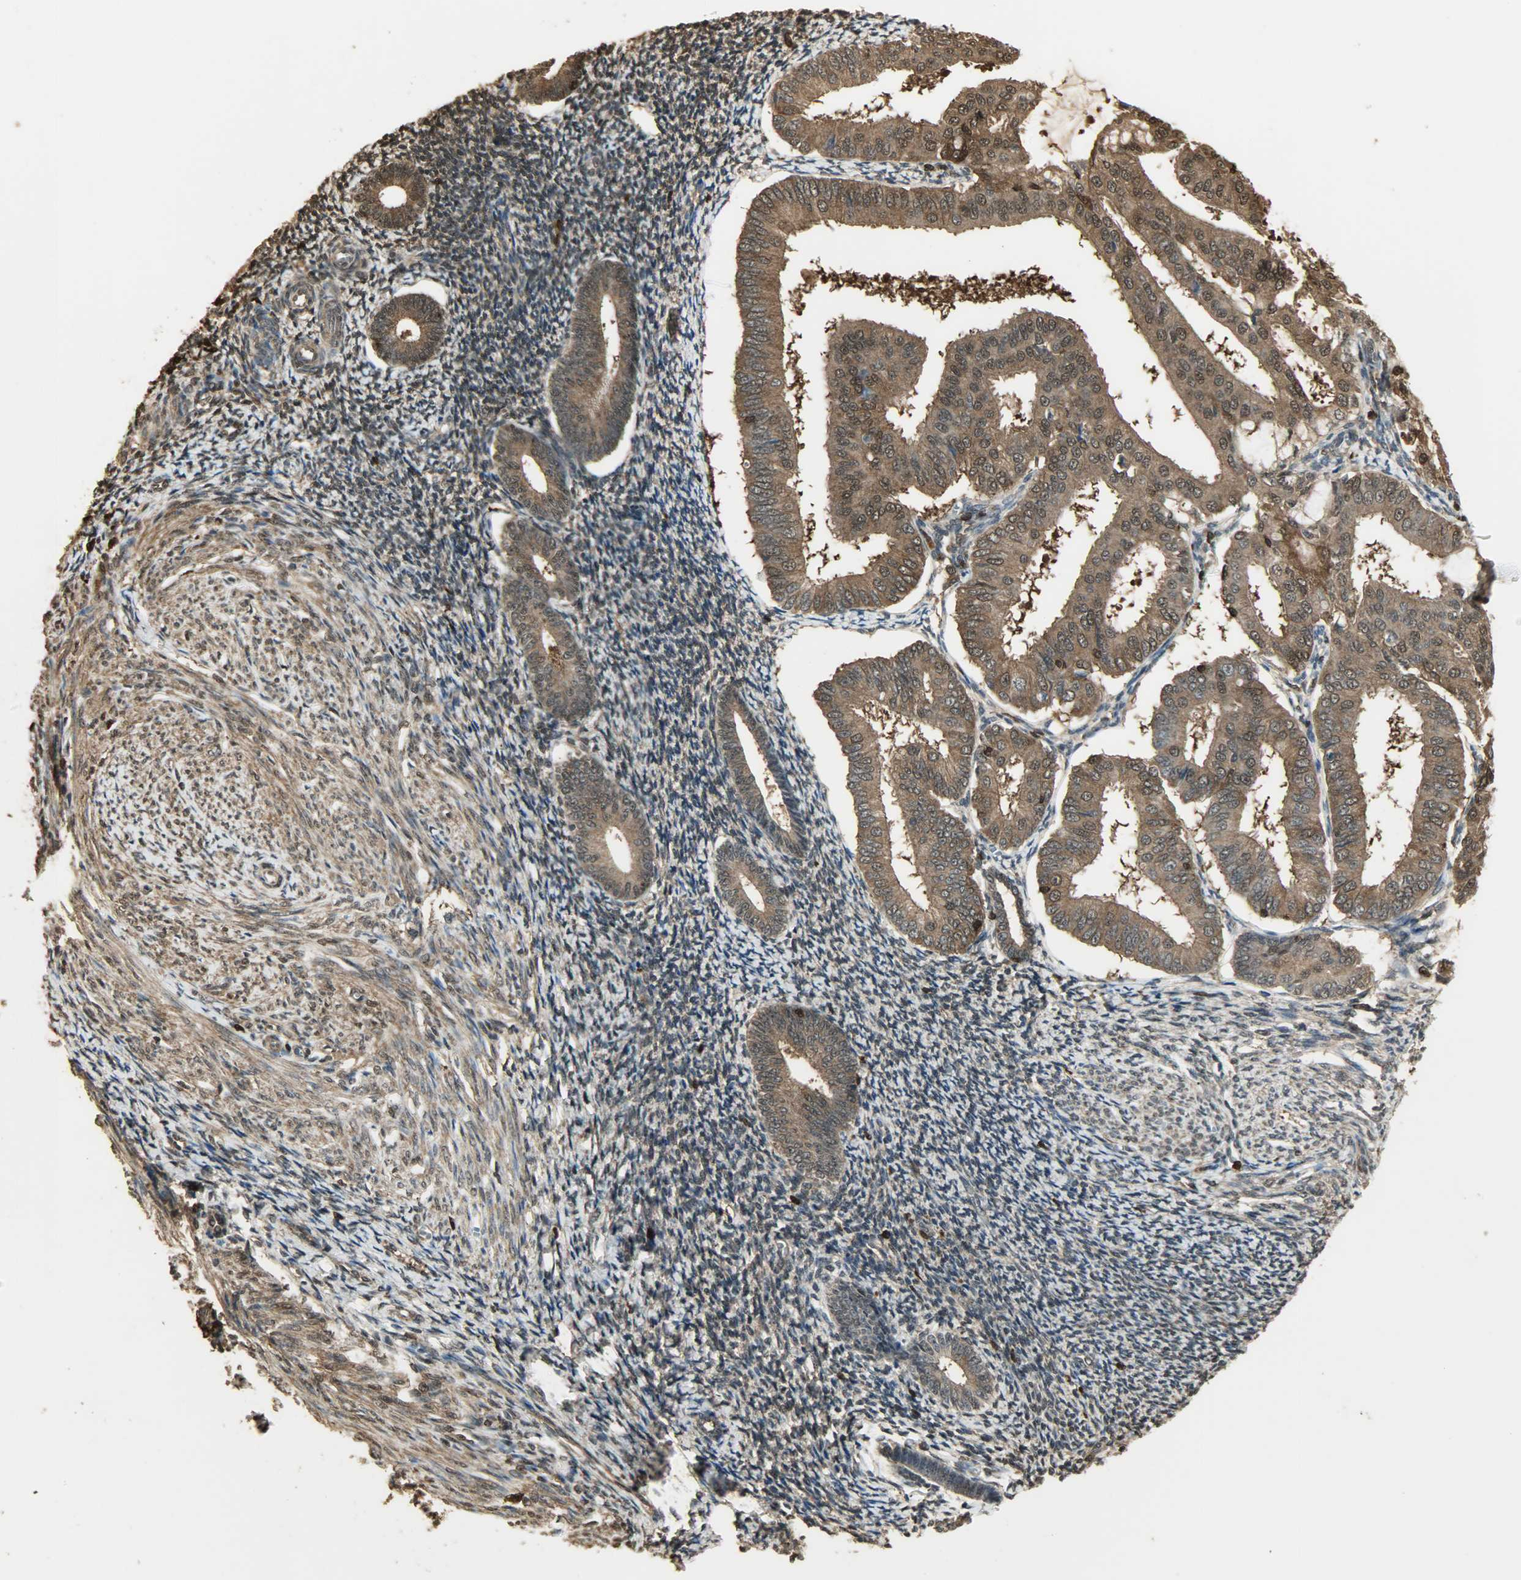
{"staining": {"intensity": "moderate", "quantity": ">75%", "location": "cytoplasmic/membranous,nuclear"}, "tissue": "endometrium", "cell_type": "Cells in endometrial stroma", "image_type": "normal", "snomed": [{"axis": "morphology", "description": "Normal tissue, NOS"}, {"axis": "topography", "description": "Endometrium"}], "caption": "This micrograph demonstrates IHC staining of normal human endometrium, with medium moderate cytoplasmic/membranous,nuclear expression in approximately >75% of cells in endometrial stroma.", "gene": "YWHAZ", "patient": {"sex": "female", "age": 57}}